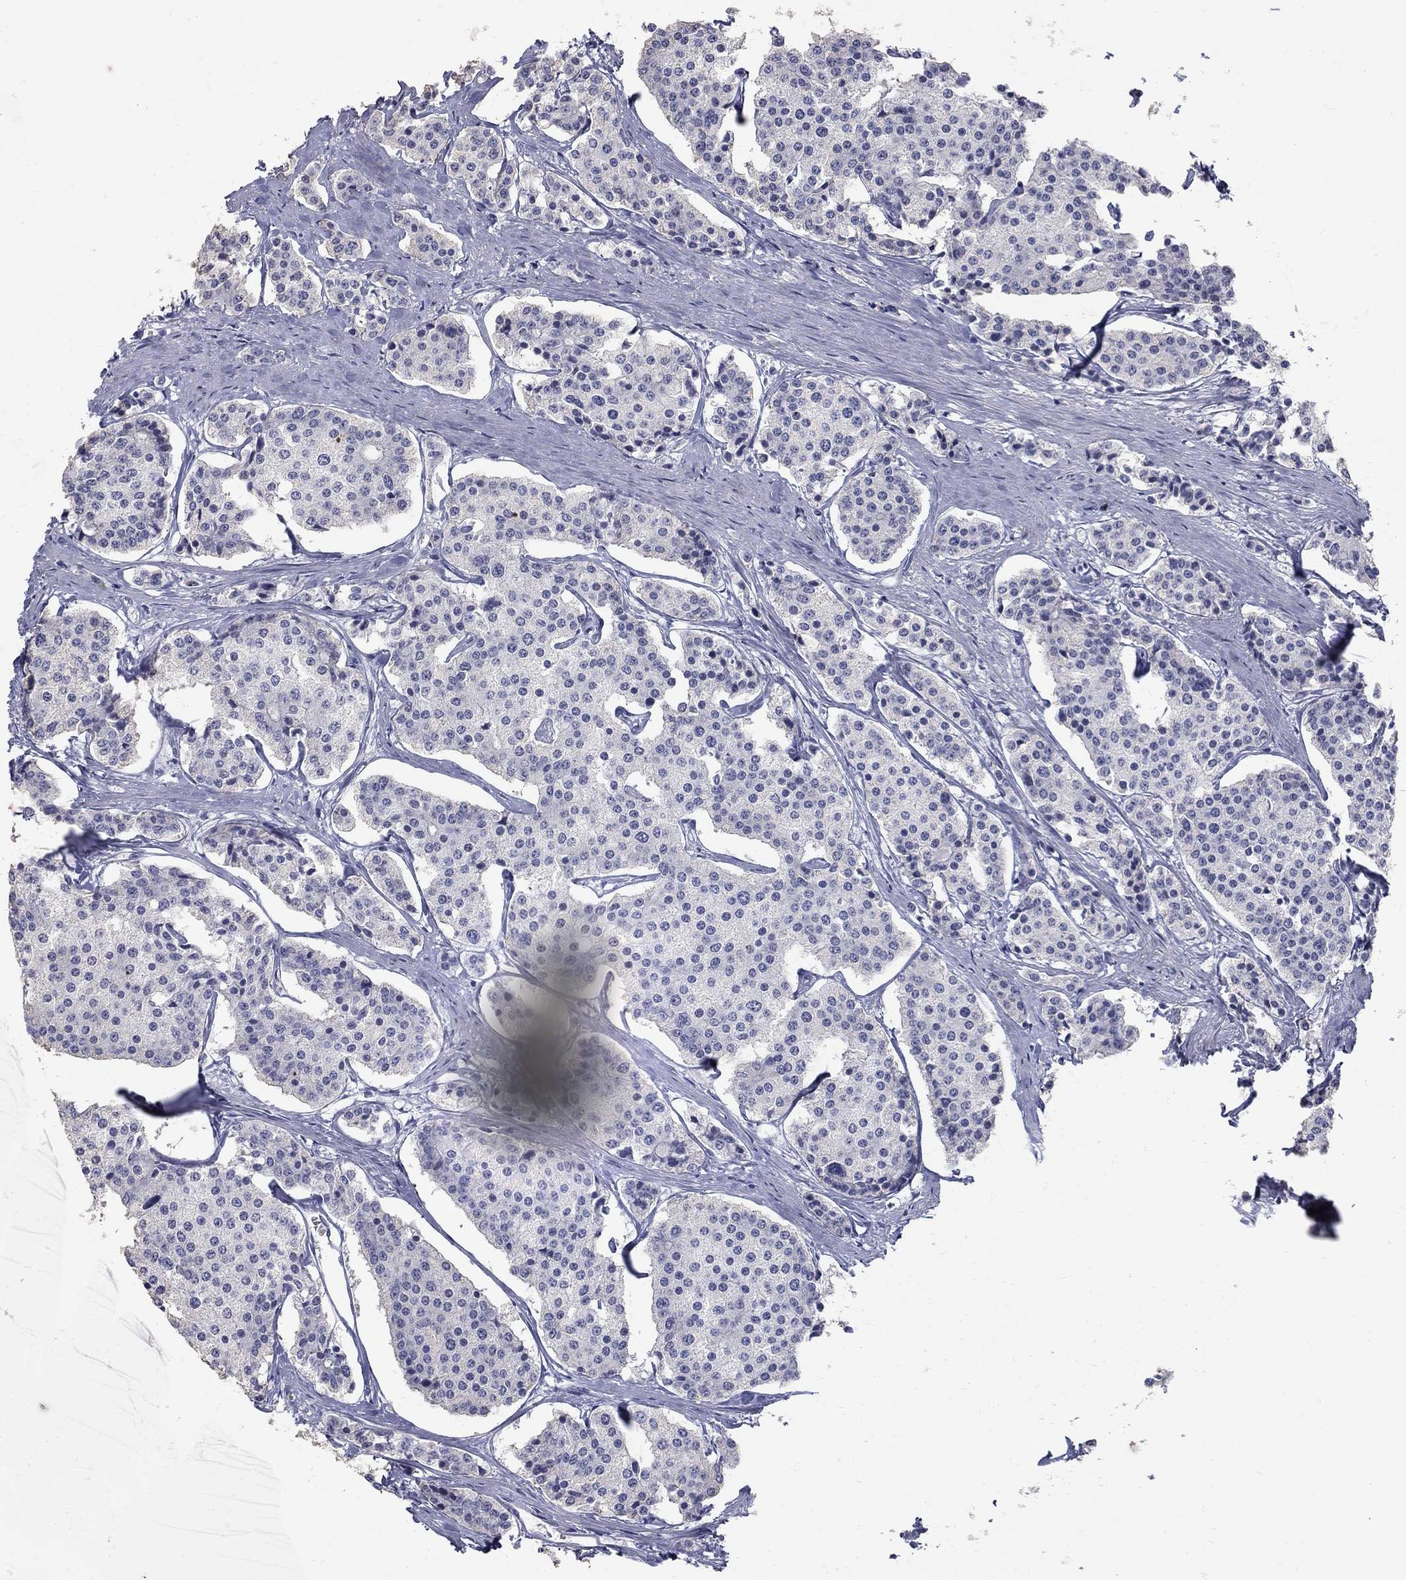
{"staining": {"intensity": "negative", "quantity": "none", "location": "none"}, "tissue": "carcinoid", "cell_type": "Tumor cells", "image_type": "cancer", "snomed": [{"axis": "morphology", "description": "Carcinoid, malignant, NOS"}, {"axis": "topography", "description": "Small intestine"}], "caption": "A high-resolution micrograph shows immunohistochemistry staining of carcinoid, which reveals no significant expression in tumor cells.", "gene": "PTH1R", "patient": {"sex": "female", "age": 65}}